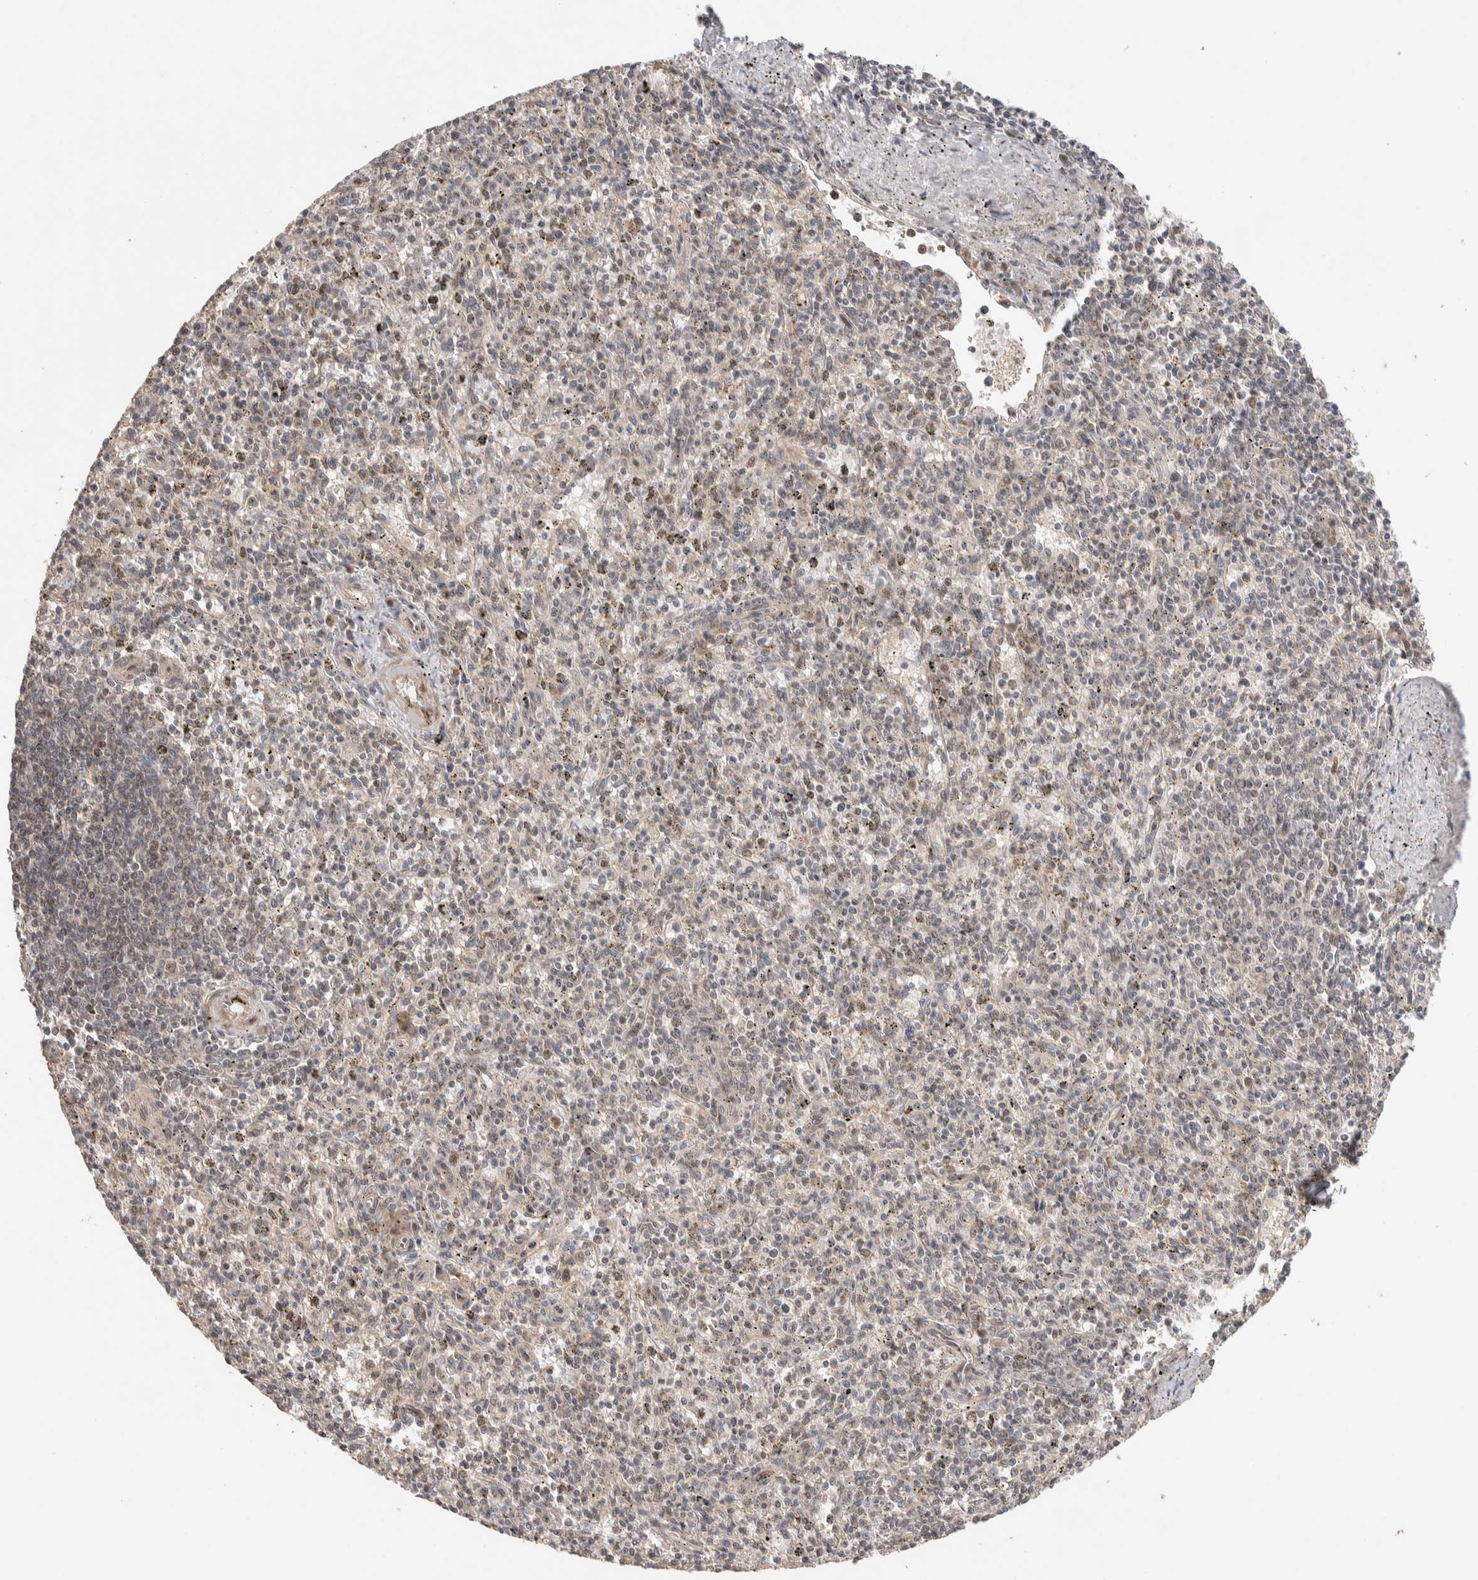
{"staining": {"intensity": "weak", "quantity": "25%-75%", "location": "nuclear"}, "tissue": "spleen", "cell_type": "Cells in red pulp", "image_type": "normal", "snomed": [{"axis": "morphology", "description": "Normal tissue, NOS"}, {"axis": "topography", "description": "Spleen"}], "caption": "Protein expression by immunohistochemistry exhibits weak nuclear expression in approximately 25%-75% of cells in red pulp in unremarkable spleen. (brown staining indicates protein expression, while blue staining denotes nuclei).", "gene": "PRDM15", "patient": {"sex": "male", "age": 72}}